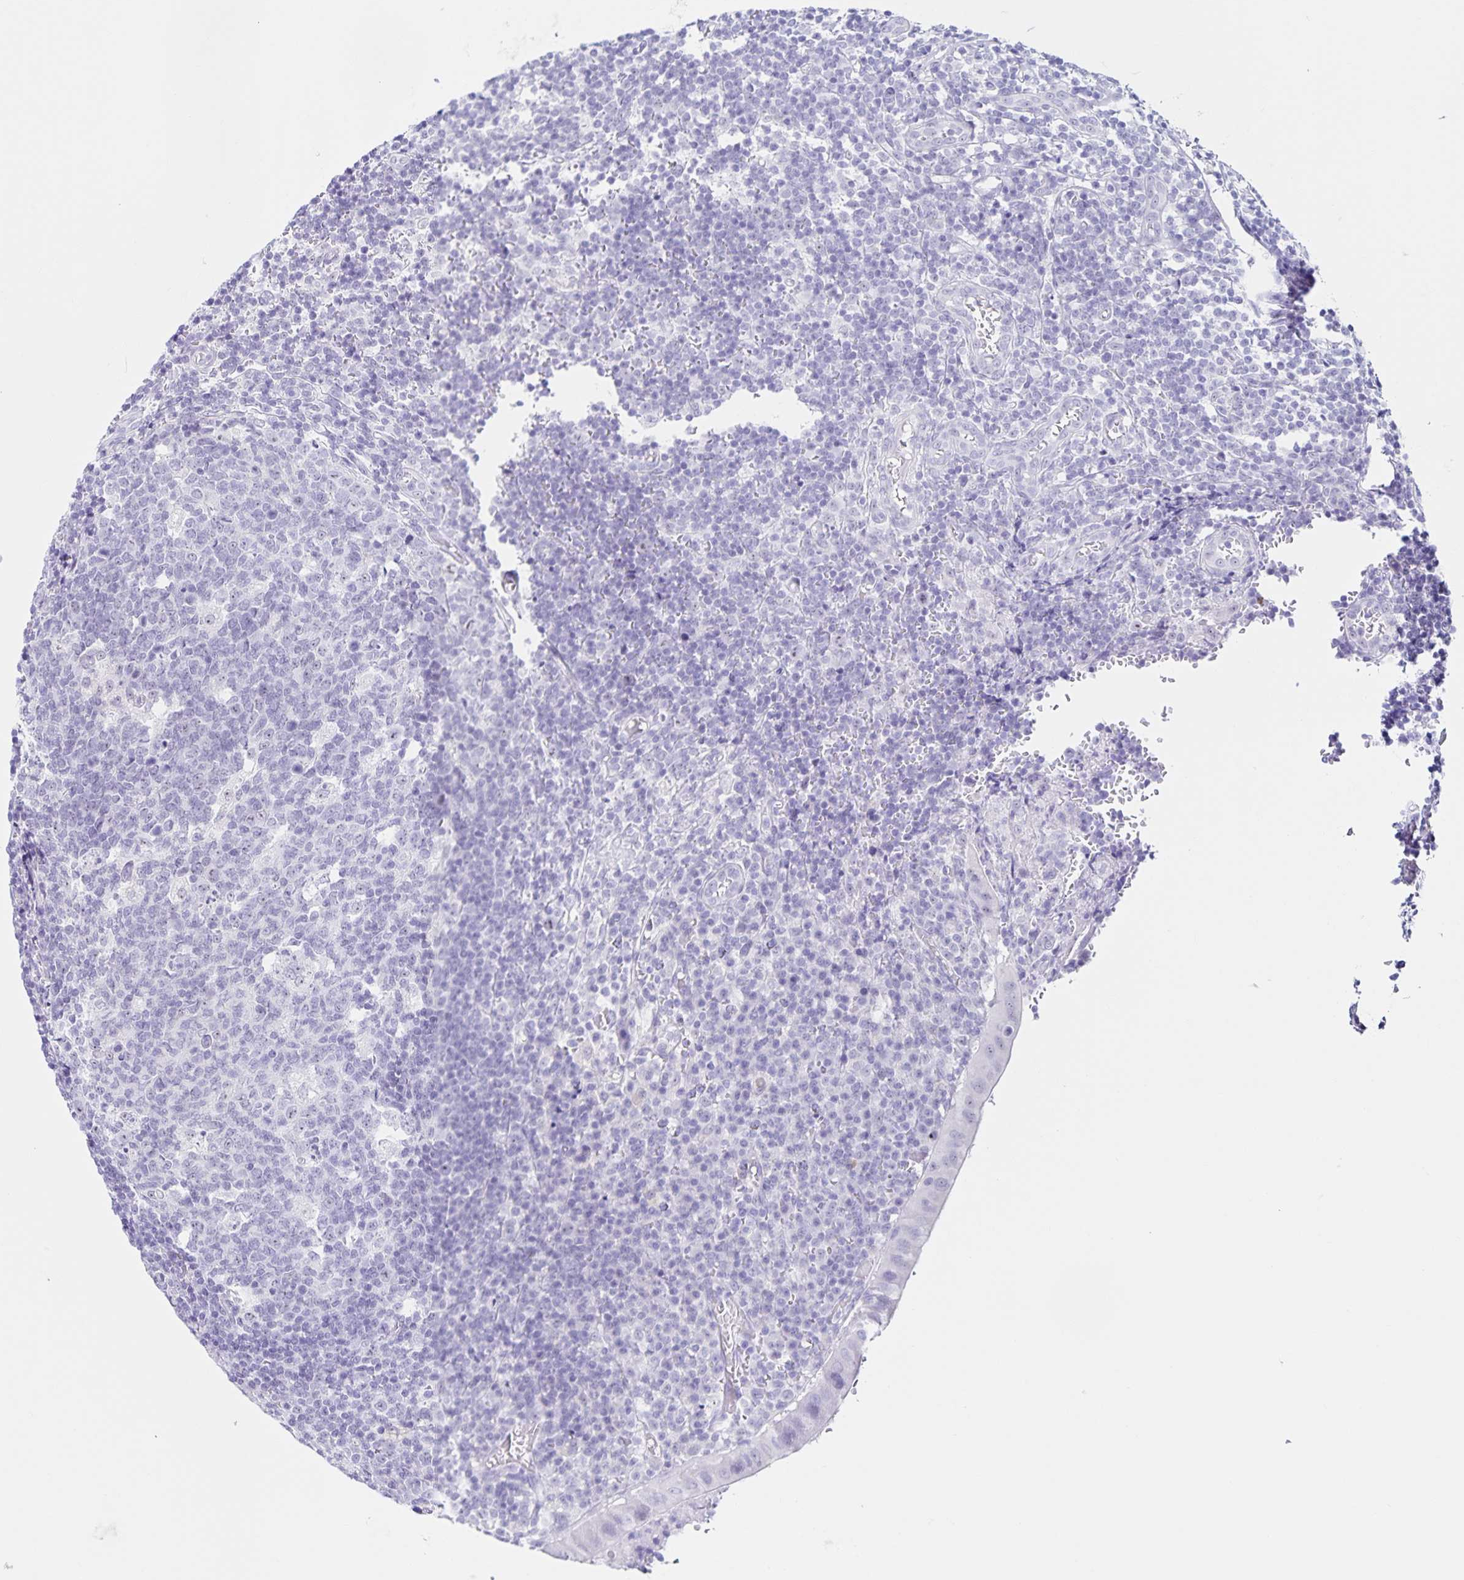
{"staining": {"intensity": "weak", "quantity": "<25%", "location": "nuclear"}, "tissue": "appendix", "cell_type": "Glandular cells", "image_type": "normal", "snomed": [{"axis": "morphology", "description": "Normal tissue, NOS"}, {"axis": "topography", "description": "Appendix"}], "caption": "Normal appendix was stained to show a protein in brown. There is no significant staining in glandular cells. The staining is performed using DAB (3,3'-diaminobenzidine) brown chromogen with nuclei counter-stained in using hematoxylin.", "gene": "FAM170A", "patient": {"sex": "male", "age": 18}}